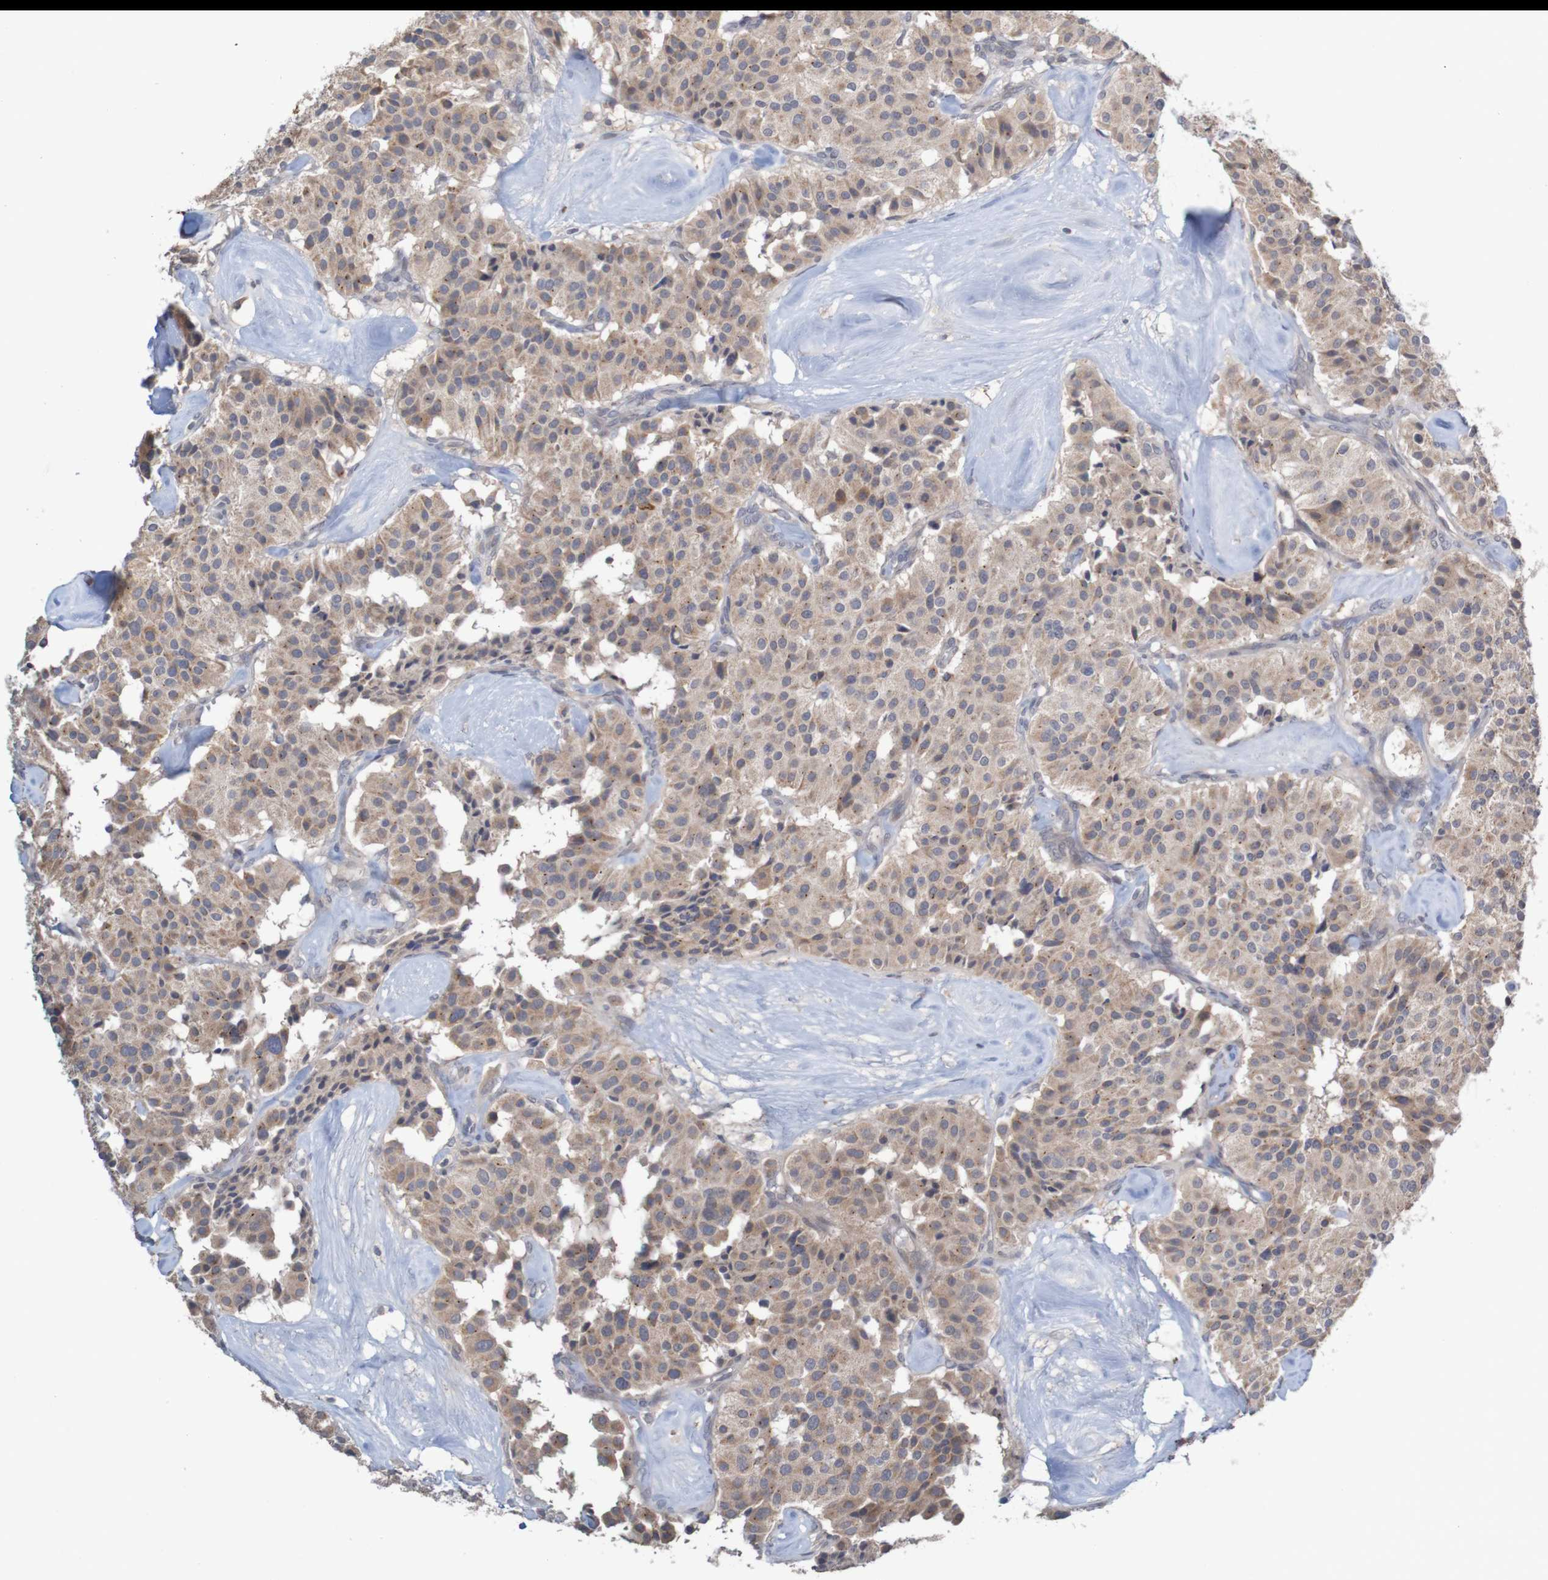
{"staining": {"intensity": "weak", "quantity": ">75%", "location": "cytoplasmic/membranous"}, "tissue": "carcinoid", "cell_type": "Tumor cells", "image_type": "cancer", "snomed": [{"axis": "morphology", "description": "Carcinoid, malignant, NOS"}, {"axis": "topography", "description": "Lung"}], "caption": "The immunohistochemical stain shows weak cytoplasmic/membranous positivity in tumor cells of carcinoid tissue.", "gene": "ANKK1", "patient": {"sex": "male", "age": 30}}